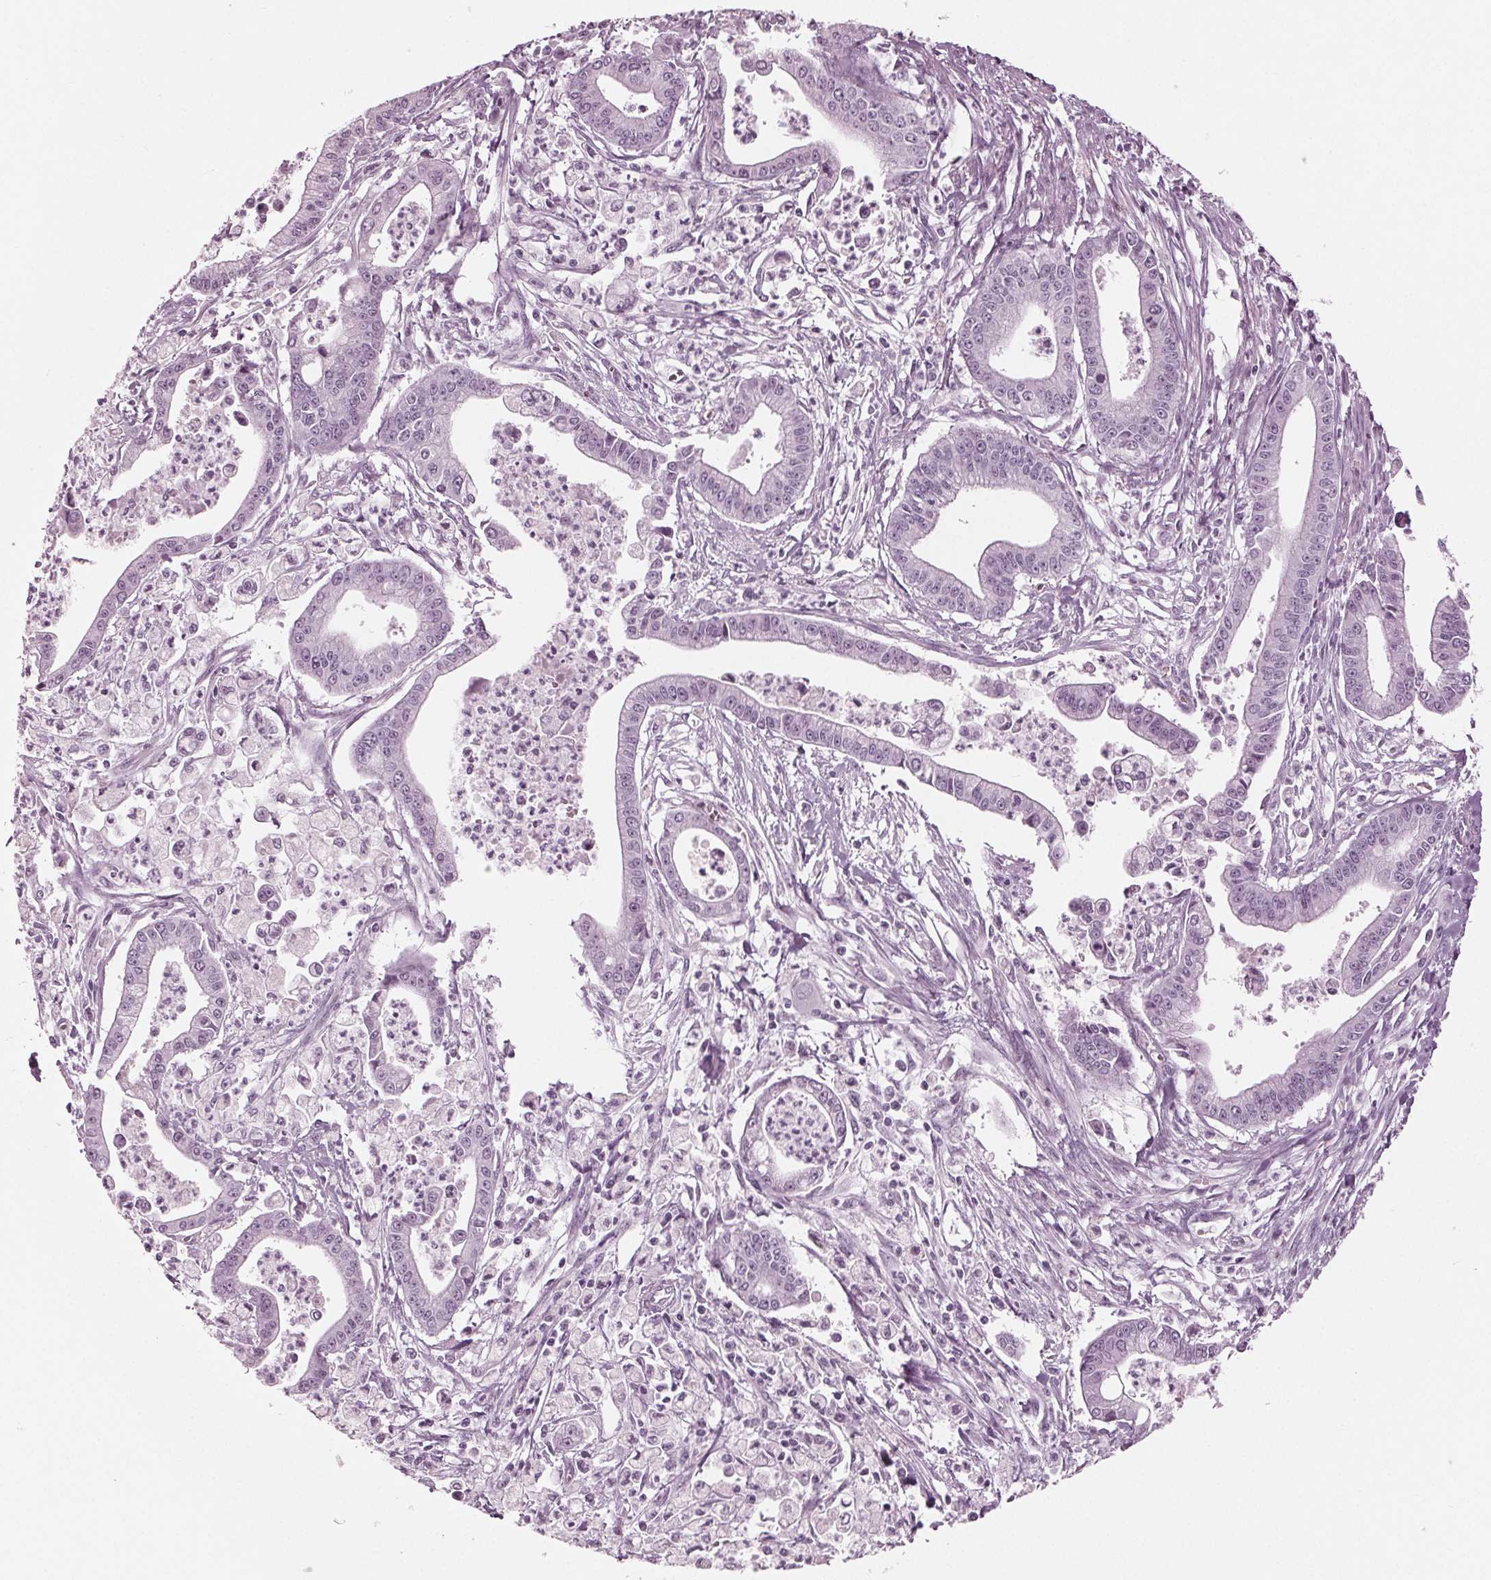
{"staining": {"intensity": "negative", "quantity": "none", "location": "none"}, "tissue": "pancreatic cancer", "cell_type": "Tumor cells", "image_type": "cancer", "snomed": [{"axis": "morphology", "description": "Adenocarcinoma, NOS"}, {"axis": "topography", "description": "Pancreas"}], "caption": "The micrograph displays no significant staining in tumor cells of pancreatic cancer.", "gene": "KRT28", "patient": {"sex": "female", "age": 65}}